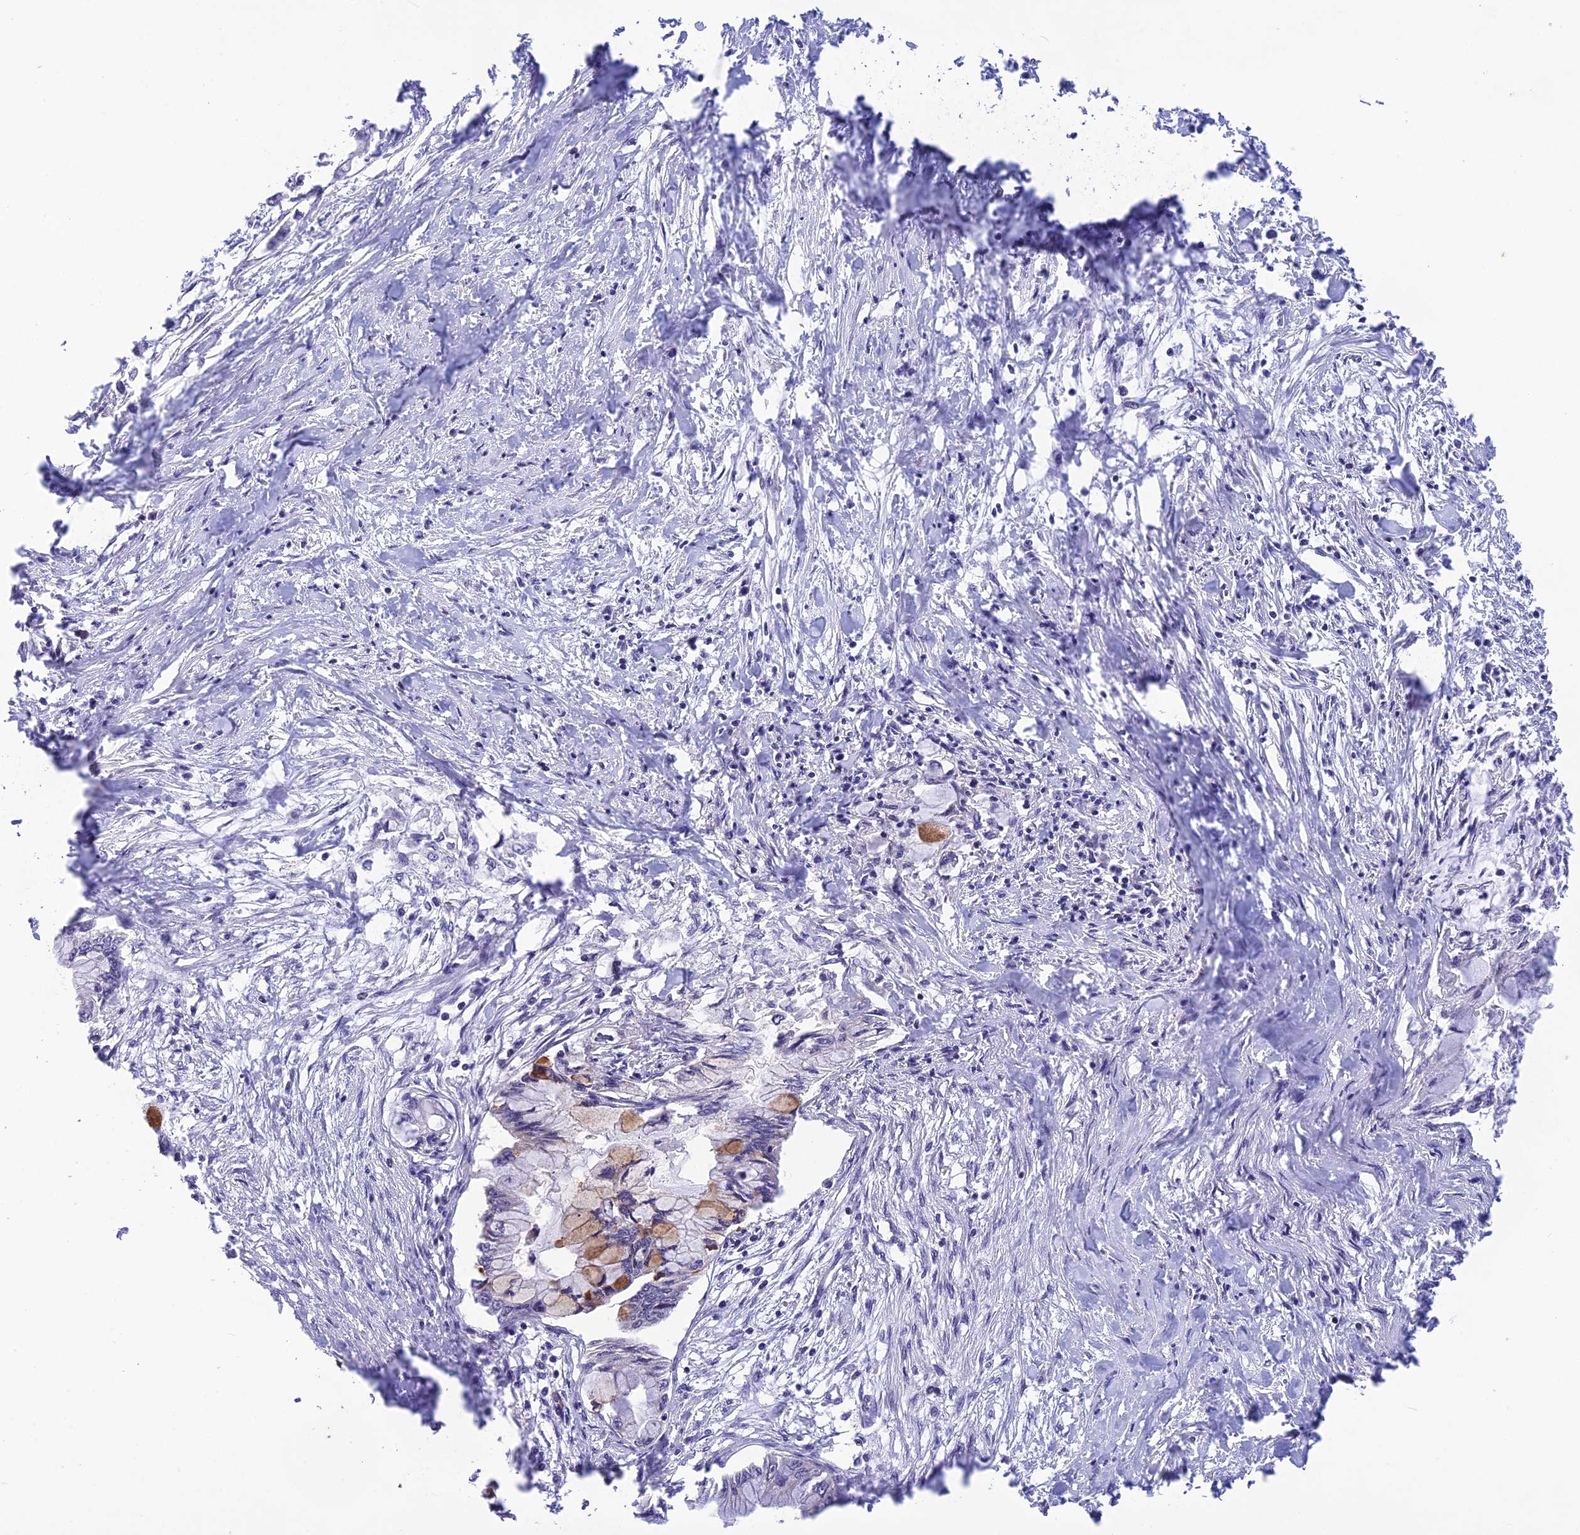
{"staining": {"intensity": "negative", "quantity": "none", "location": "none"}, "tissue": "pancreatic cancer", "cell_type": "Tumor cells", "image_type": "cancer", "snomed": [{"axis": "morphology", "description": "Adenocarcinoma, NOS"}, {"axis": "topography", "description": "Pancreas"}], "caption": "Immunohistochemistry photomicrograph of human pancreatic adenocarcinoma stained for a protein (brown), which shows no staining in tumor cells.", "gene": "TMEM134", "patient": {"sex": "male", "age": 48}}